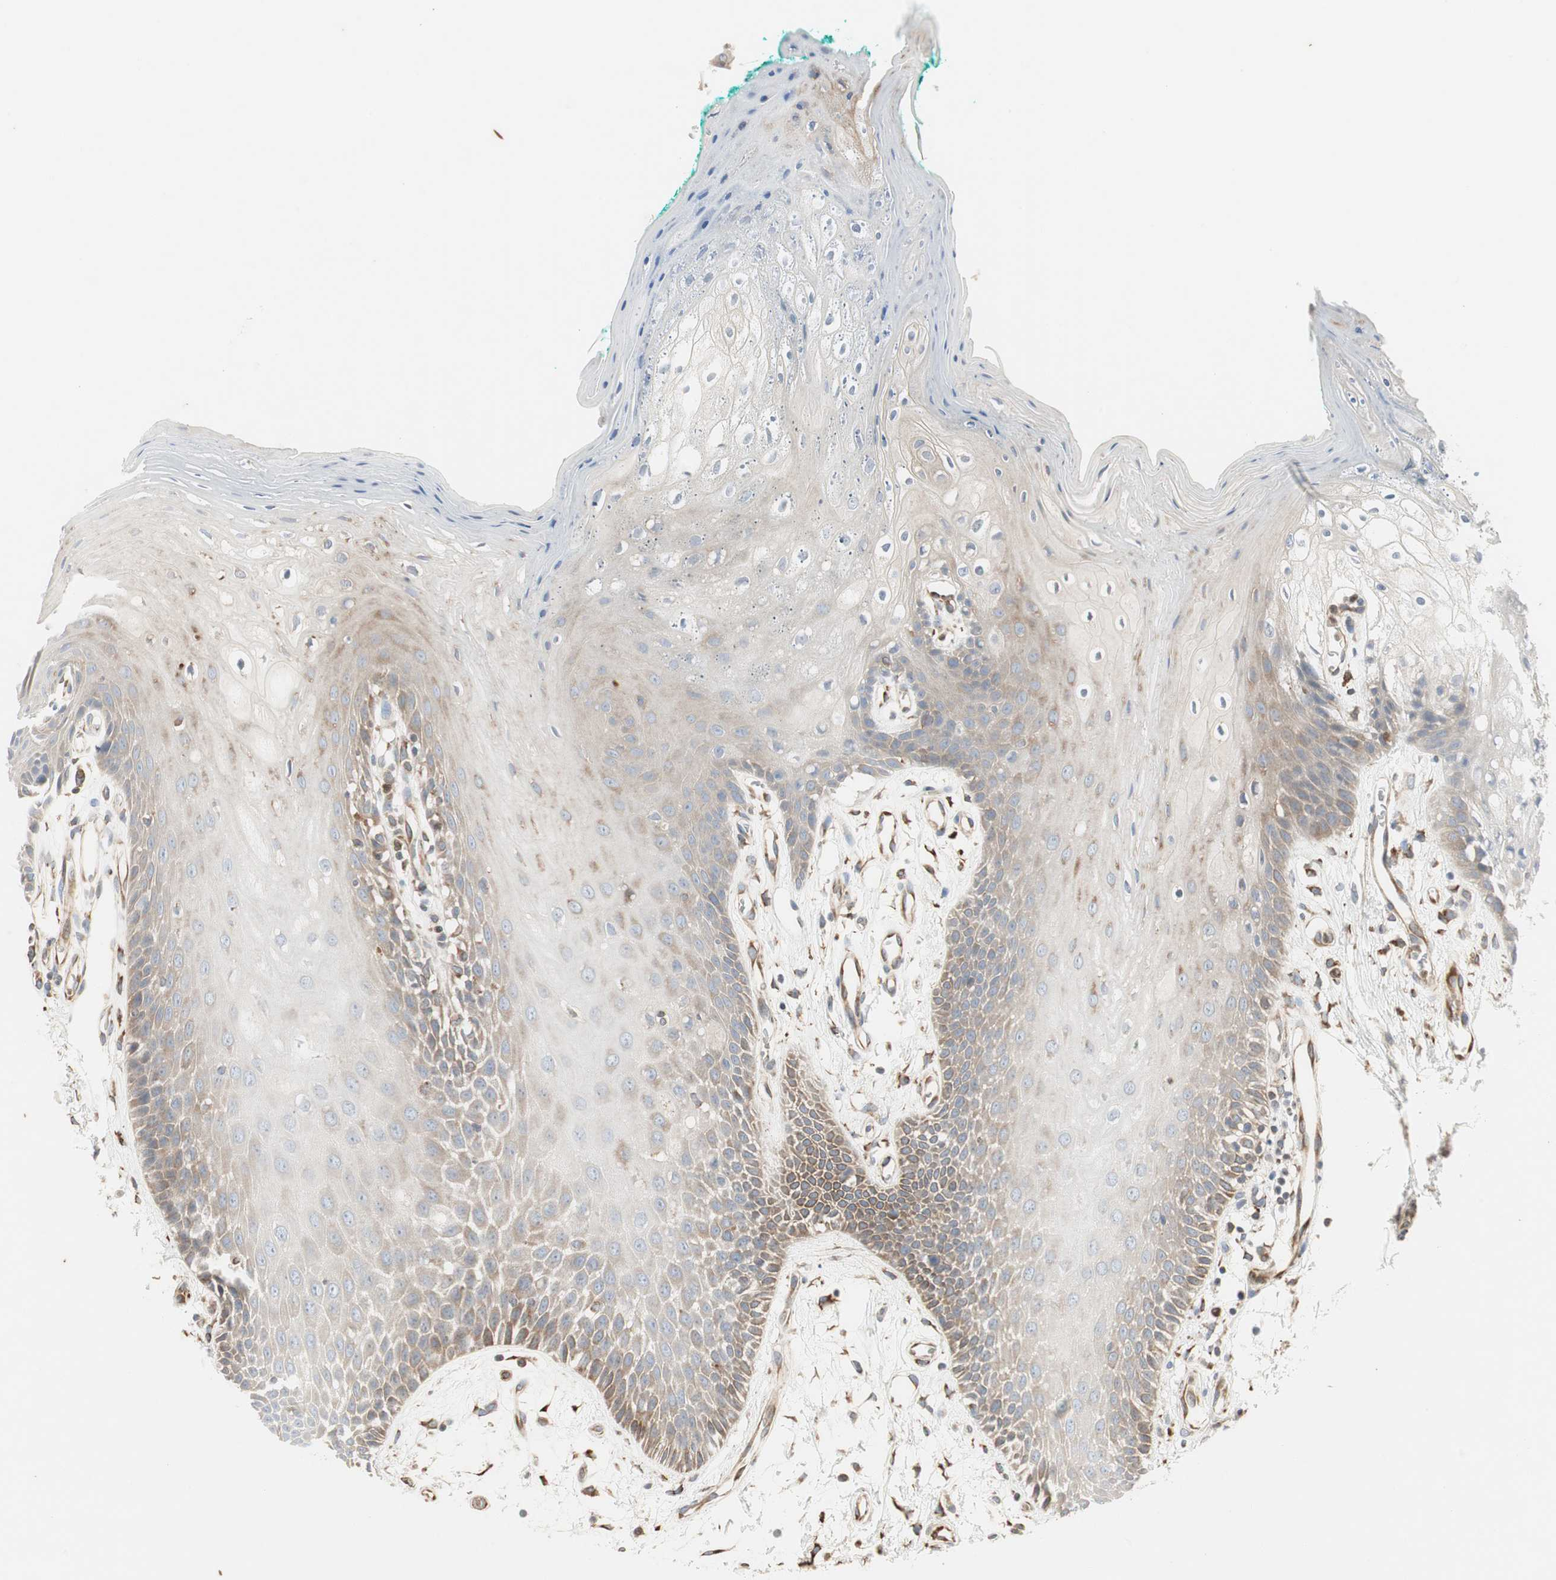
{"staining": {"intensity": "weak", "quantity": "<25%", "location": "cytoplasmic/membranous"}, "tissue": "oral mucosa", "cell_type": "Squamous epithelial cells", "image_type": "normal", "snomed": [{"axis": "morphology", "description": "Normal tissue, NOS"}, {"axis": "morphology", "description": "Squamous cell carcinoma, NOS"}, {"axis": "topography", "description": "Skeletal muscle"}, {"axis": "topography", "description": "Oral tissue"}, {"axis": "topography", "description": "Head-Neck"}], "caption": "Histopathology image shows no significant protein positivity in squamous epithelial cells of unremarkable oral mucosa.", "gene": "H6PD", "patient": {"sex": "female", "age": 84}}